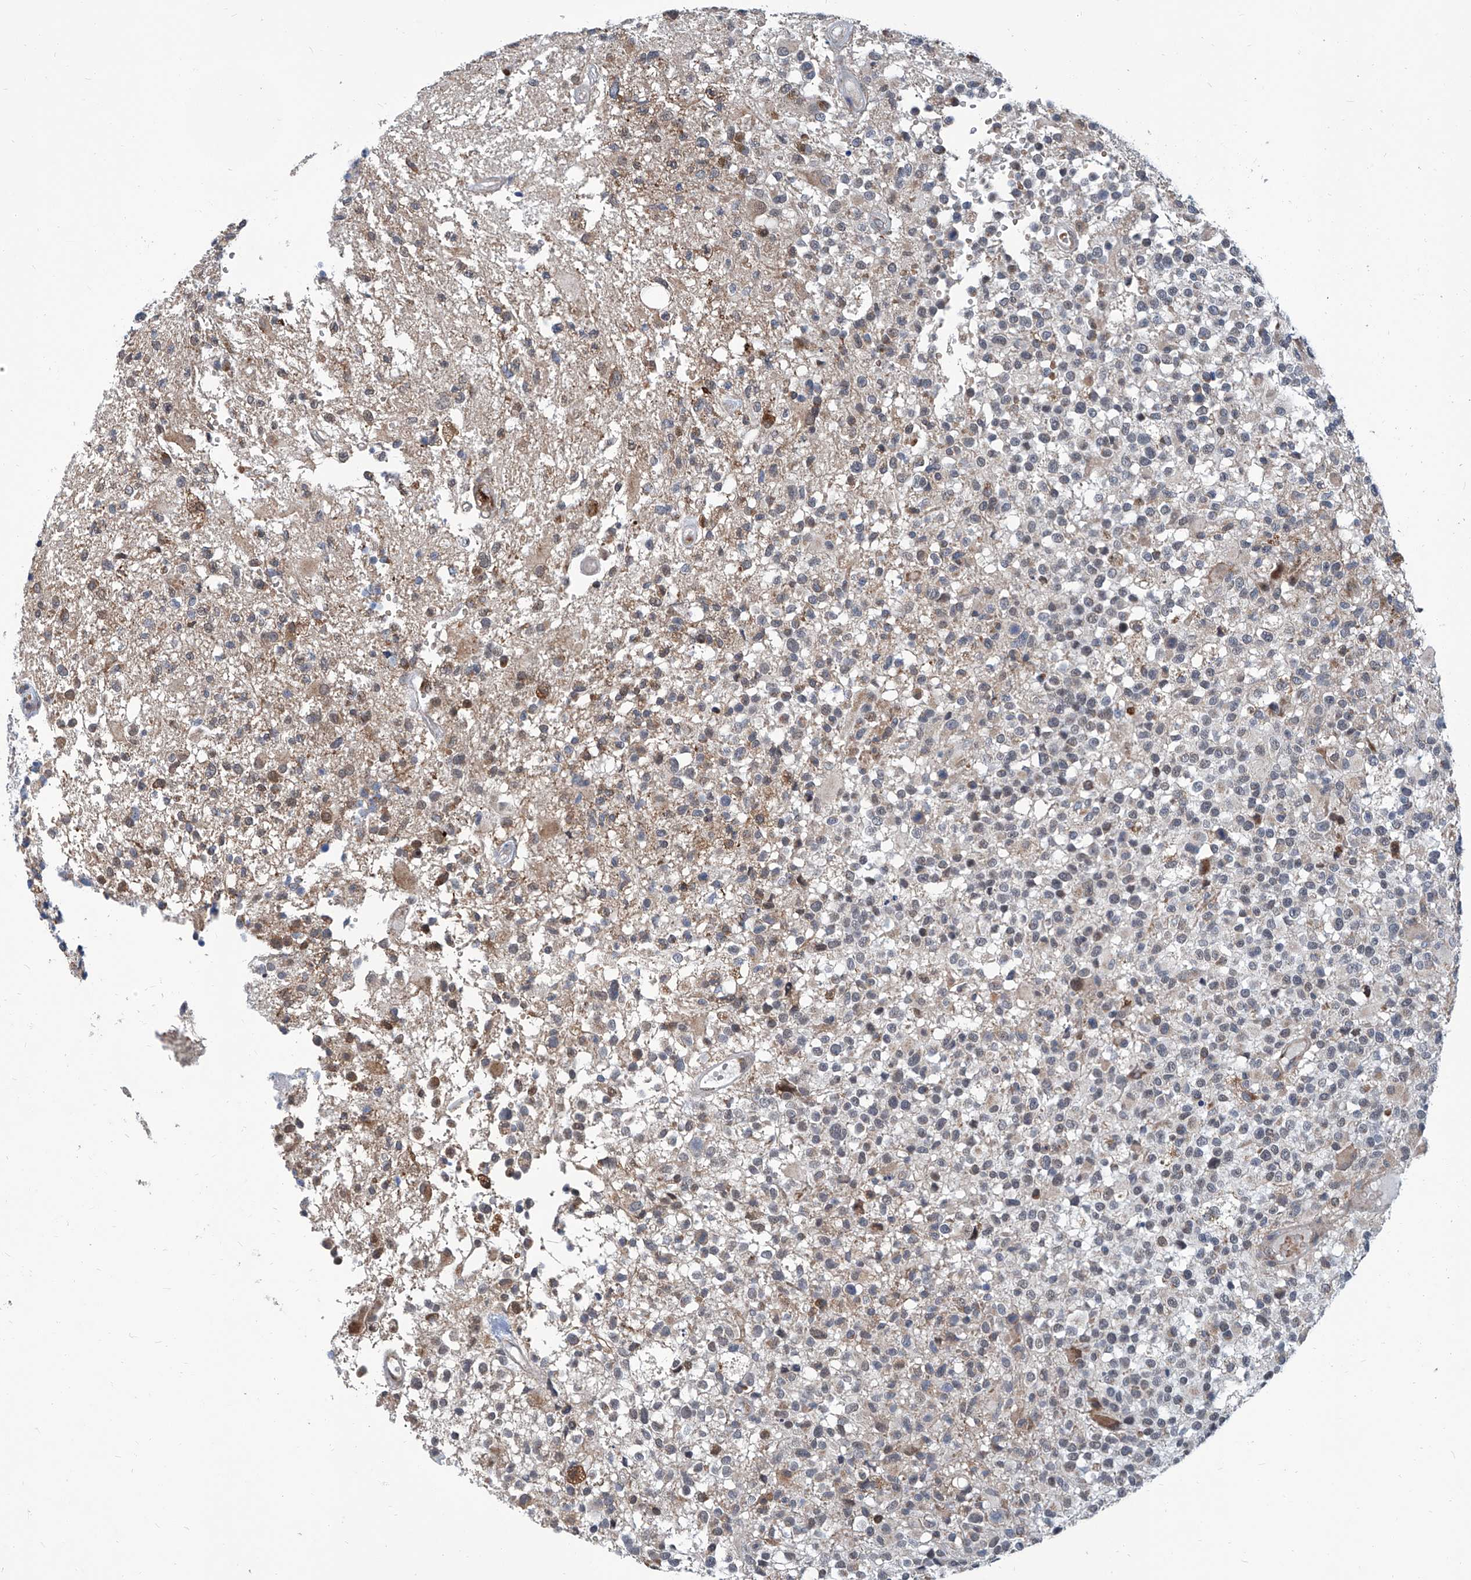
{"staining": {"intensity": "moderate", "quantity": "<25%", "location": "cytoplasmic/membranous"}, "tissue": "glioma", "cell_type": "Tumor cells", "image_type": "cancer", "snomed": [{"axis": "morphology", "description": "Glioma, malignant, High grade"}, {"axis": "morphology", "description": "Glioblastoma, NOS"}, {"axis": "topography", "description": "Brain"}], "caption": "There is low levels of moderate cytoplasmic/membranous expression in tumor cells of glioblastoma, as demonstrated by immunohistochemical staining (brown color).", "gene": "USP48", "patient": {"sex": "male", "age": 60}}